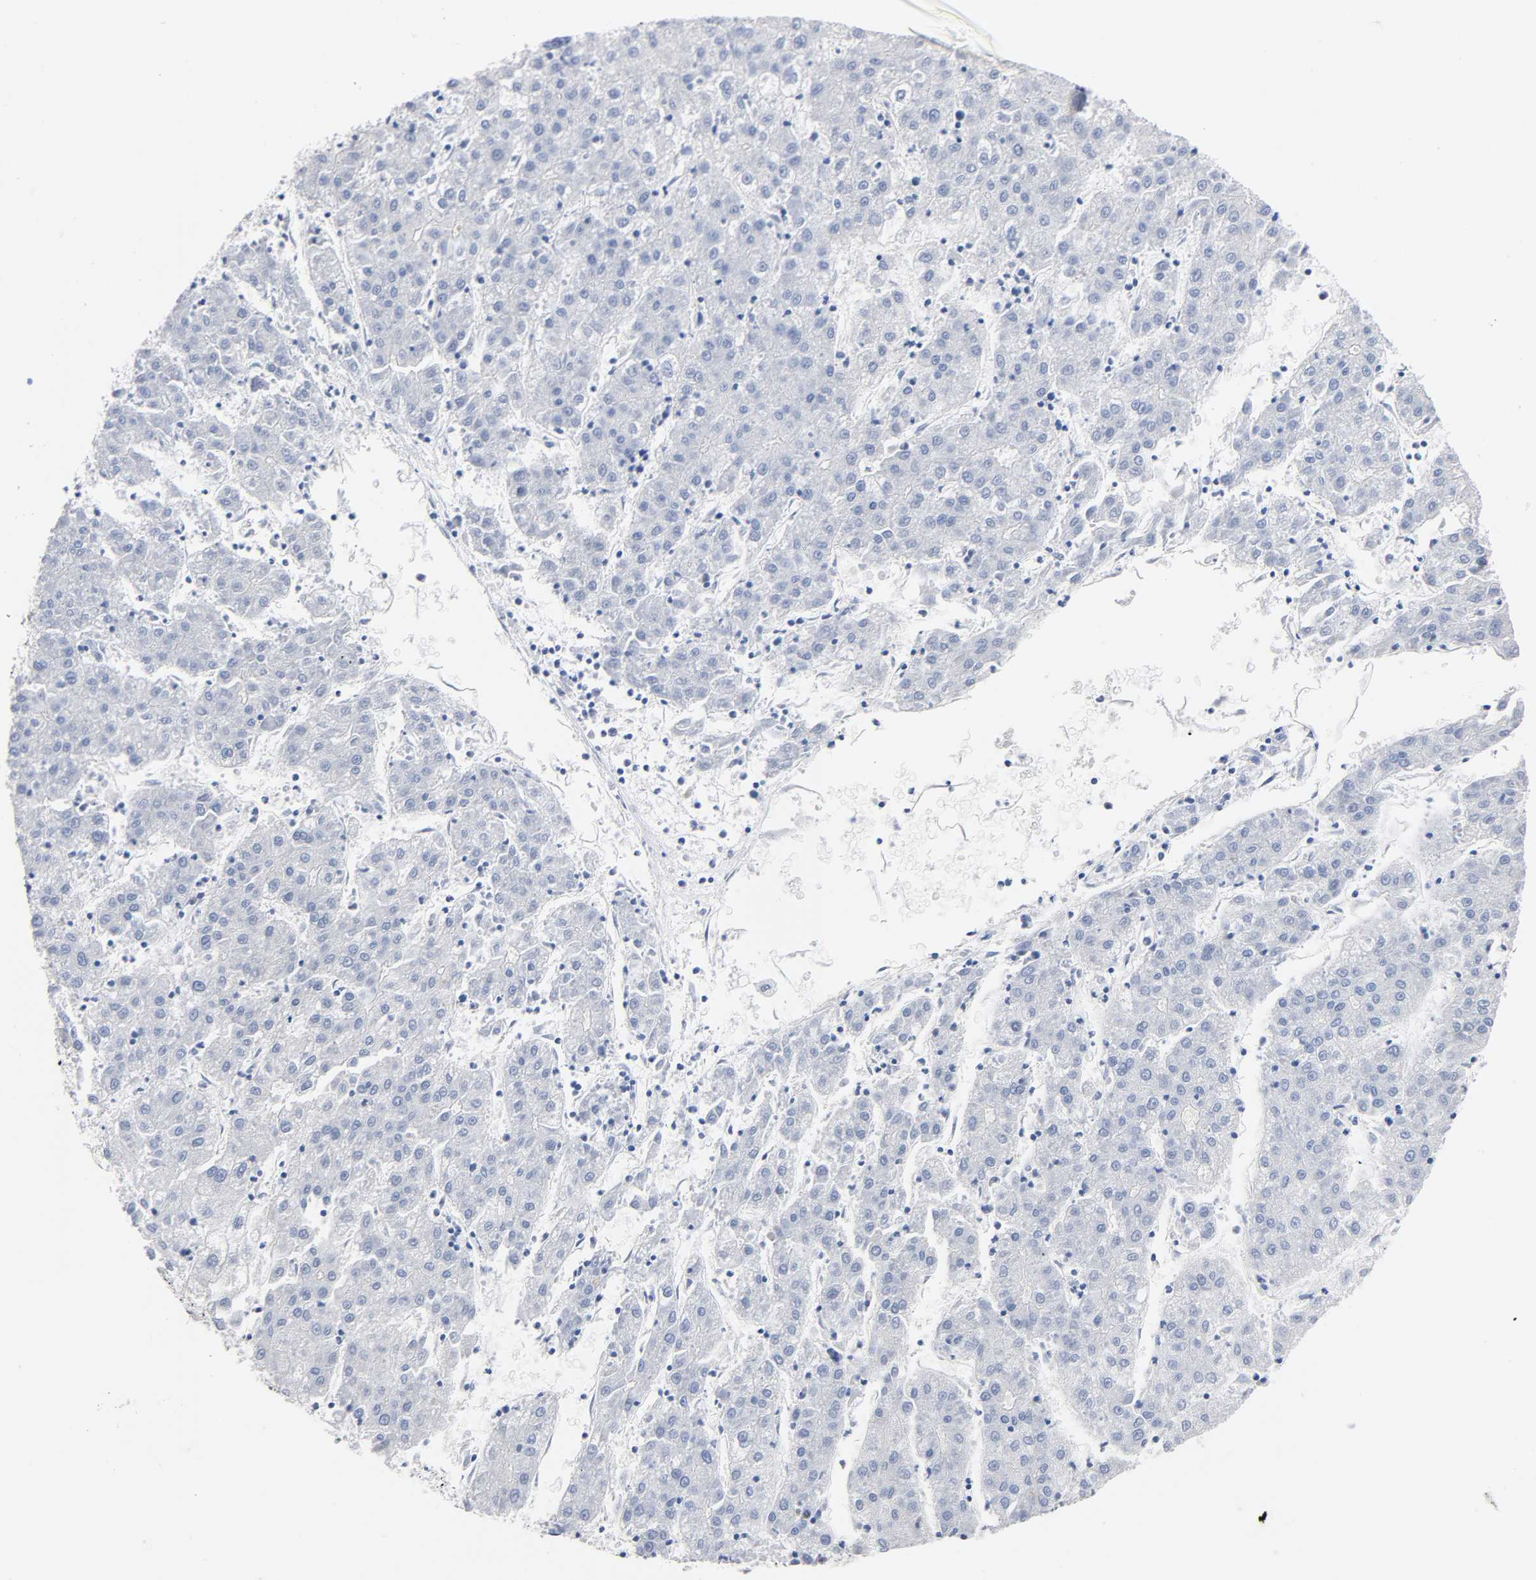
{"staining": {"intensity": "negative", "quantity": "none", "location": "none"}, "tissue": "liver cancer", "cell_type": "Tumor cells", "image_type": "cancer", "snomed": [{"axis": "morphology", "description": "Carcinoma, Hepatocellular, NOS"}, {"axis": "topography", "description": "Liver"}], "caption": "Photomicrograph shows no significant protein staining in tumor cells of liver cancer.", "gene": "MALT1", "patient": {"sex": "male", "age": 72}}